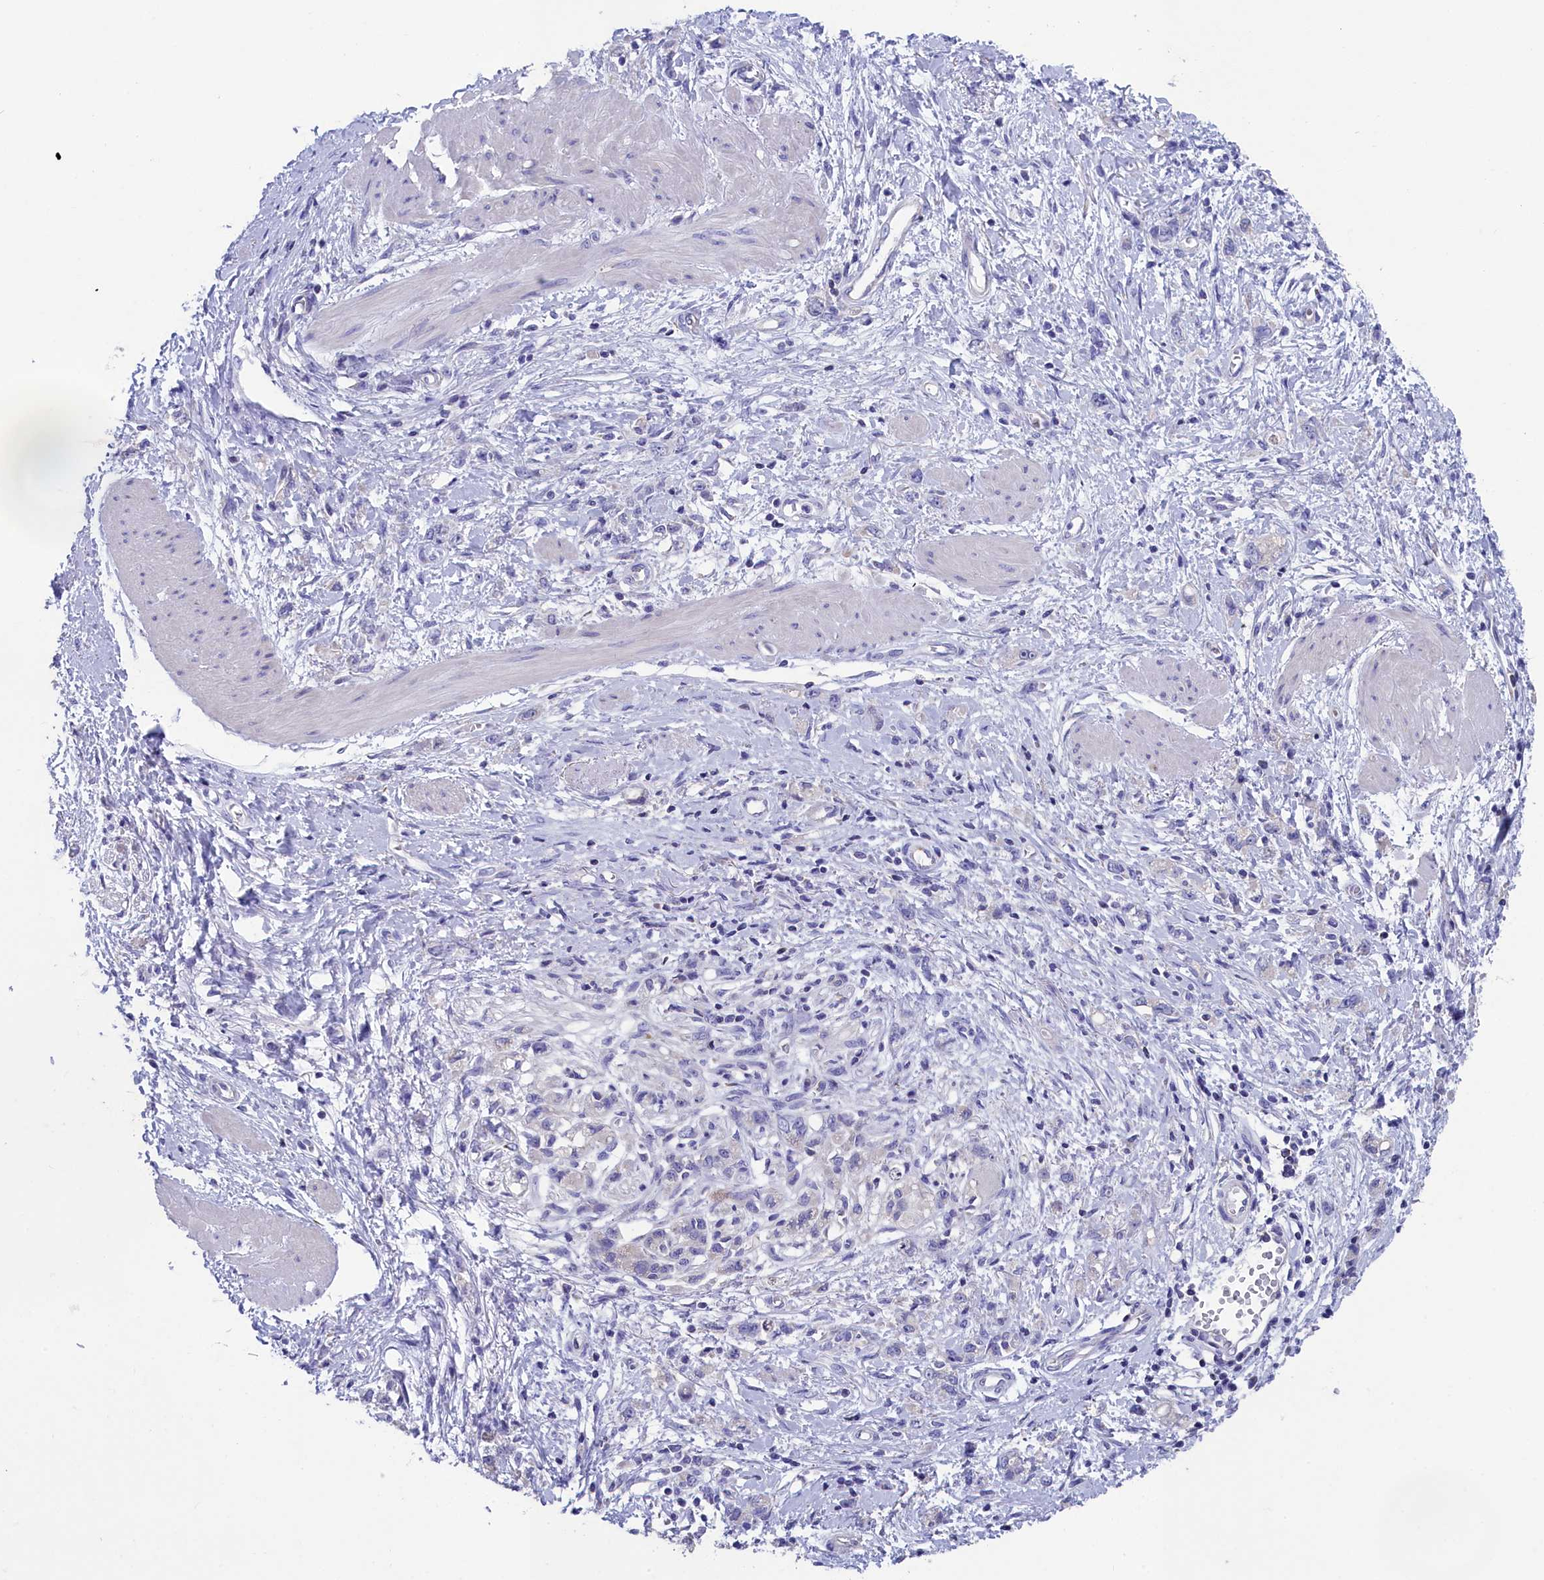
{"staining": {"intensity": "negative", "quantity": "none", "location": "none"}, "tissue": "stomach cancer", "cell_type": "Tumor cells", "image_type": "cancer", "snomed": [{"axis": "morphology", "description": "Adenocarcinoma, NOS"}, {"axis": "topography", "description": "Stomach"}], "caption": "Immunohistochemistry (IHC) micrograph of neoplastic tissue: stomach cancer stained with DAB displays no significant protein staining in tumor cells.", "gene": "PRDM12", "patient": {"sex": "female", "age": 76}}